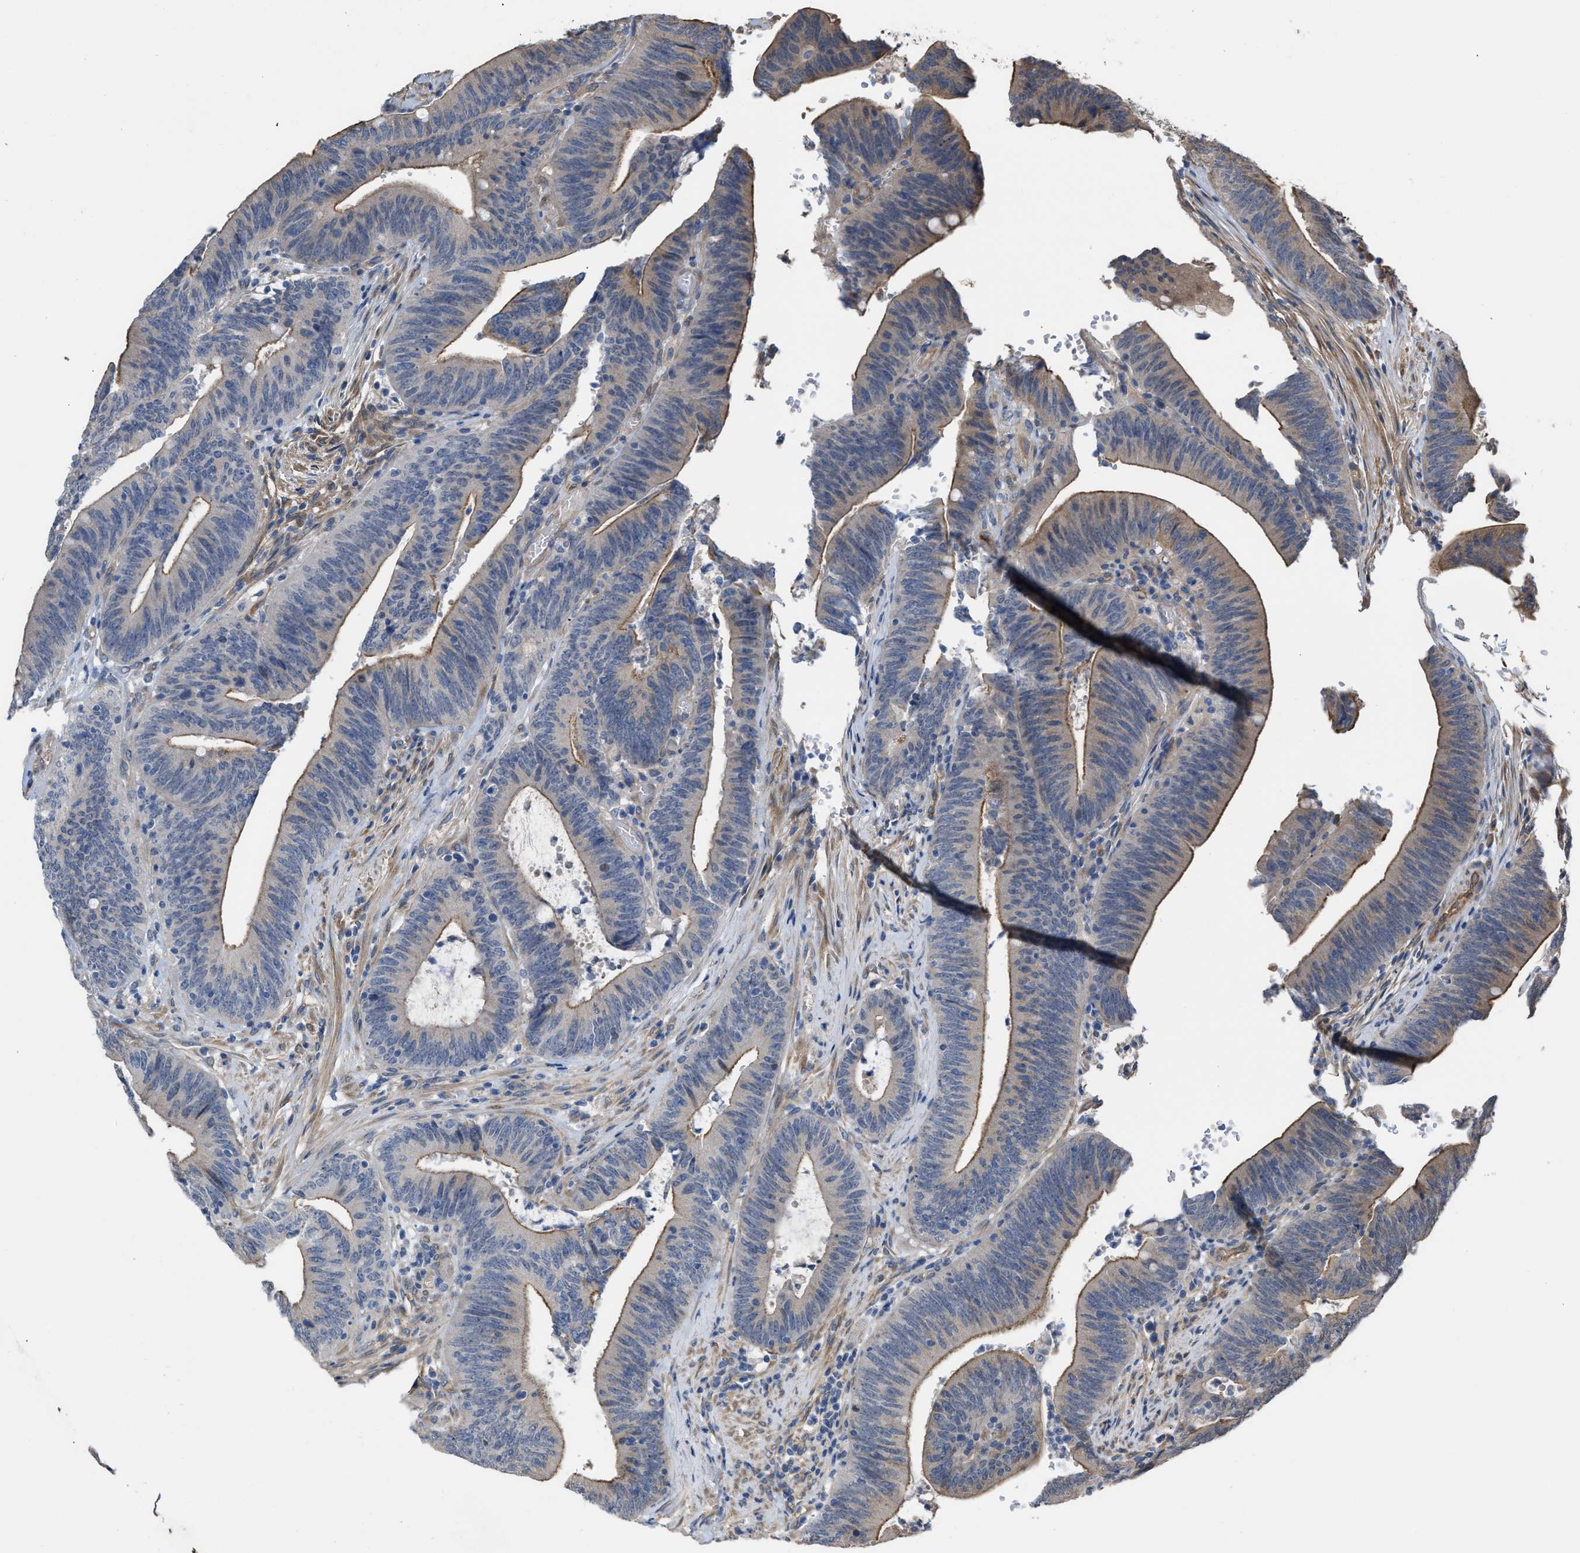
{"staining": {"intensity": "weak", "quantity": ">75%", "location": "cytoplasmic/membranous"}, "tissue": "colorectal cancer", "cell_type": "Tumor cells", "image_type": "cancer", "snomed": [{"axis": "morphology", "description": "Normal tissue, NOS"}, {"axis": "morphology", "description": "Adenocarcinoma, NOS"}, {"axis": "topography", "description": "Rectum"}], "caption": "There is low levels of weak cytoplasmic/membranous staining in tumor cells of colorectal cancer, as demonstrated by immunohistochemical staining (brown color).", "gene": "SLC4A11", "patient": {"sex": "female", "age": 66}}